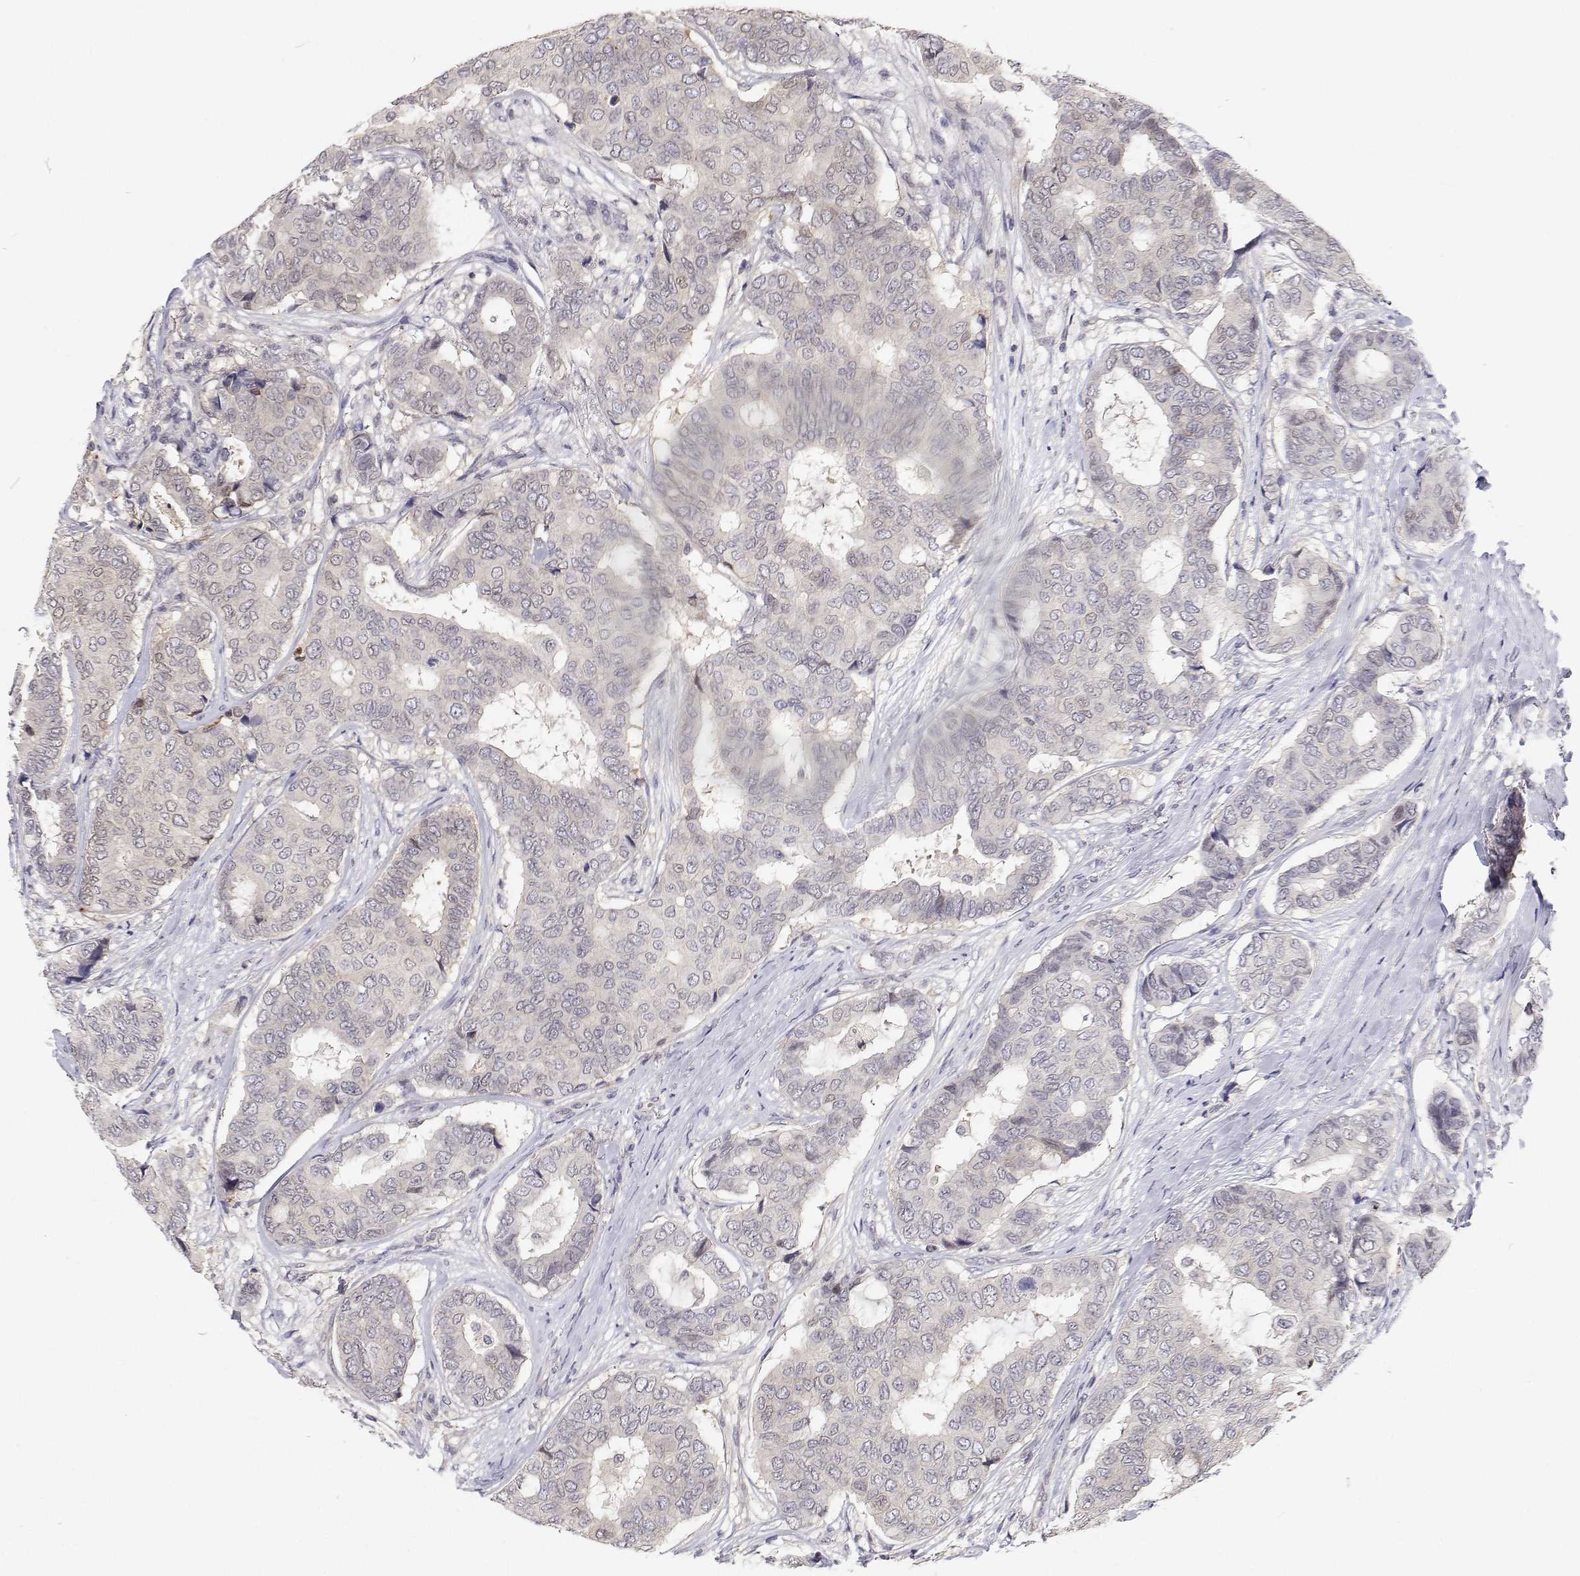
{"staining": {"intensity": "negative", "quantity": "none", "location": "none"}, "tissue": "breast cancer", "cell_type": "Tumor cells", "image_type": "cancer", "snomed": [{"axis": "morphology", "description": "Duct carcinoma"}, {"axis": "topography", "description": "Breast"}], "caption": "Human breast cancer (intraductal carcinoma) stained for a protein using immunohistochemistry (IHC) reveals no positivity in tumor cells.", "gene": "MYPN", "patient": {"sex": "female", "age": 75}}